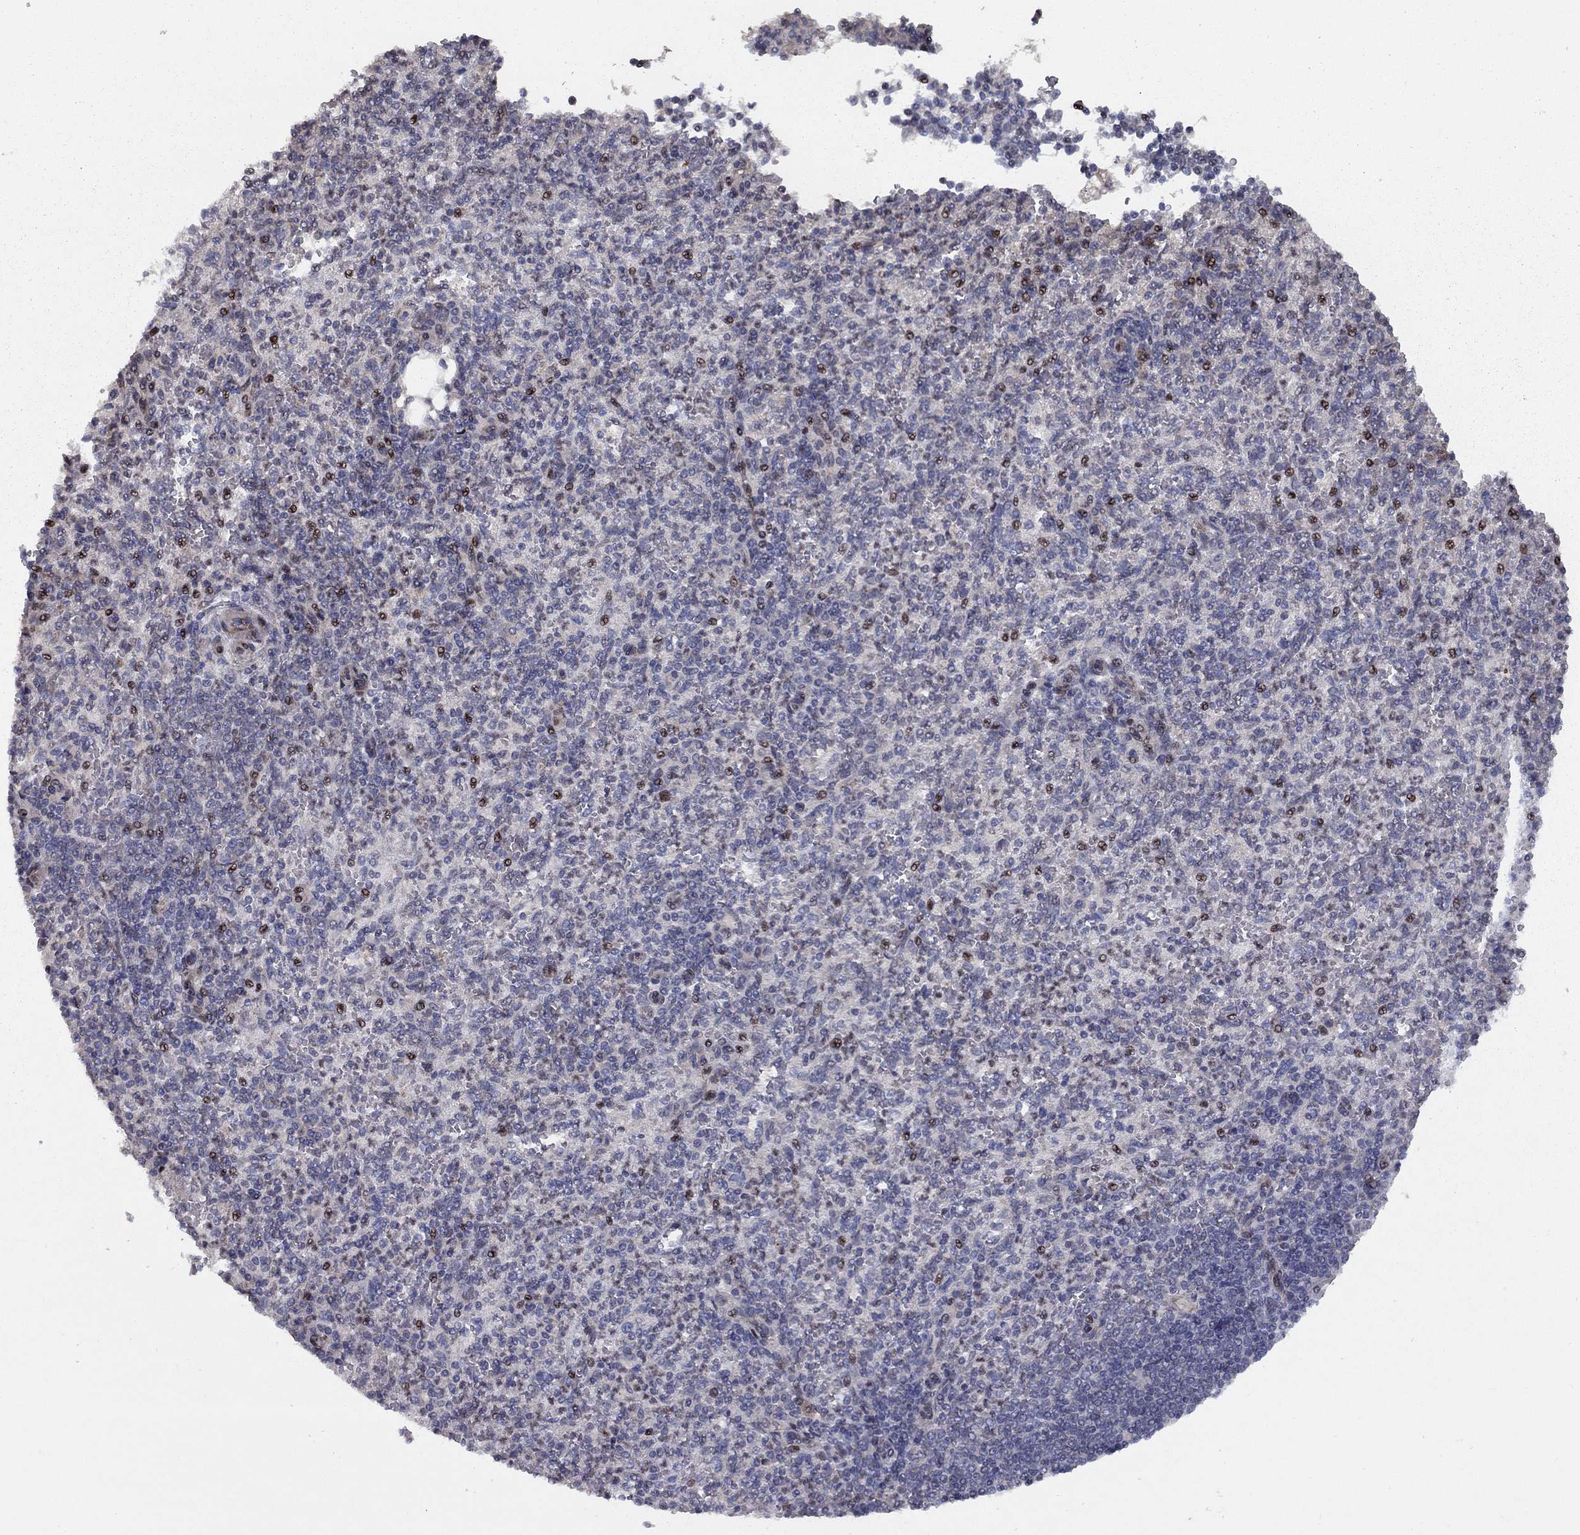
{"staining": {"intensity": "strong", "quantity": "<25%", "location": "nuclear"}, "tissue": "spleen", "cell_type": "Cells in red pulp", "image_type": "normal", "snomed": [{"axis": "morphology", "description": "Normal tissue, NOS"}, {"axis": "topography", "description": "Spleen"}], "caption": "IHC histopathology image of benign human spleen stained for a protein (brown), which displays medium levels of strong nuclear staining in approximately <25% of cells in red pulp.", "gene": "DUSP7", "patient": {"sex": "female", "age": 74}}